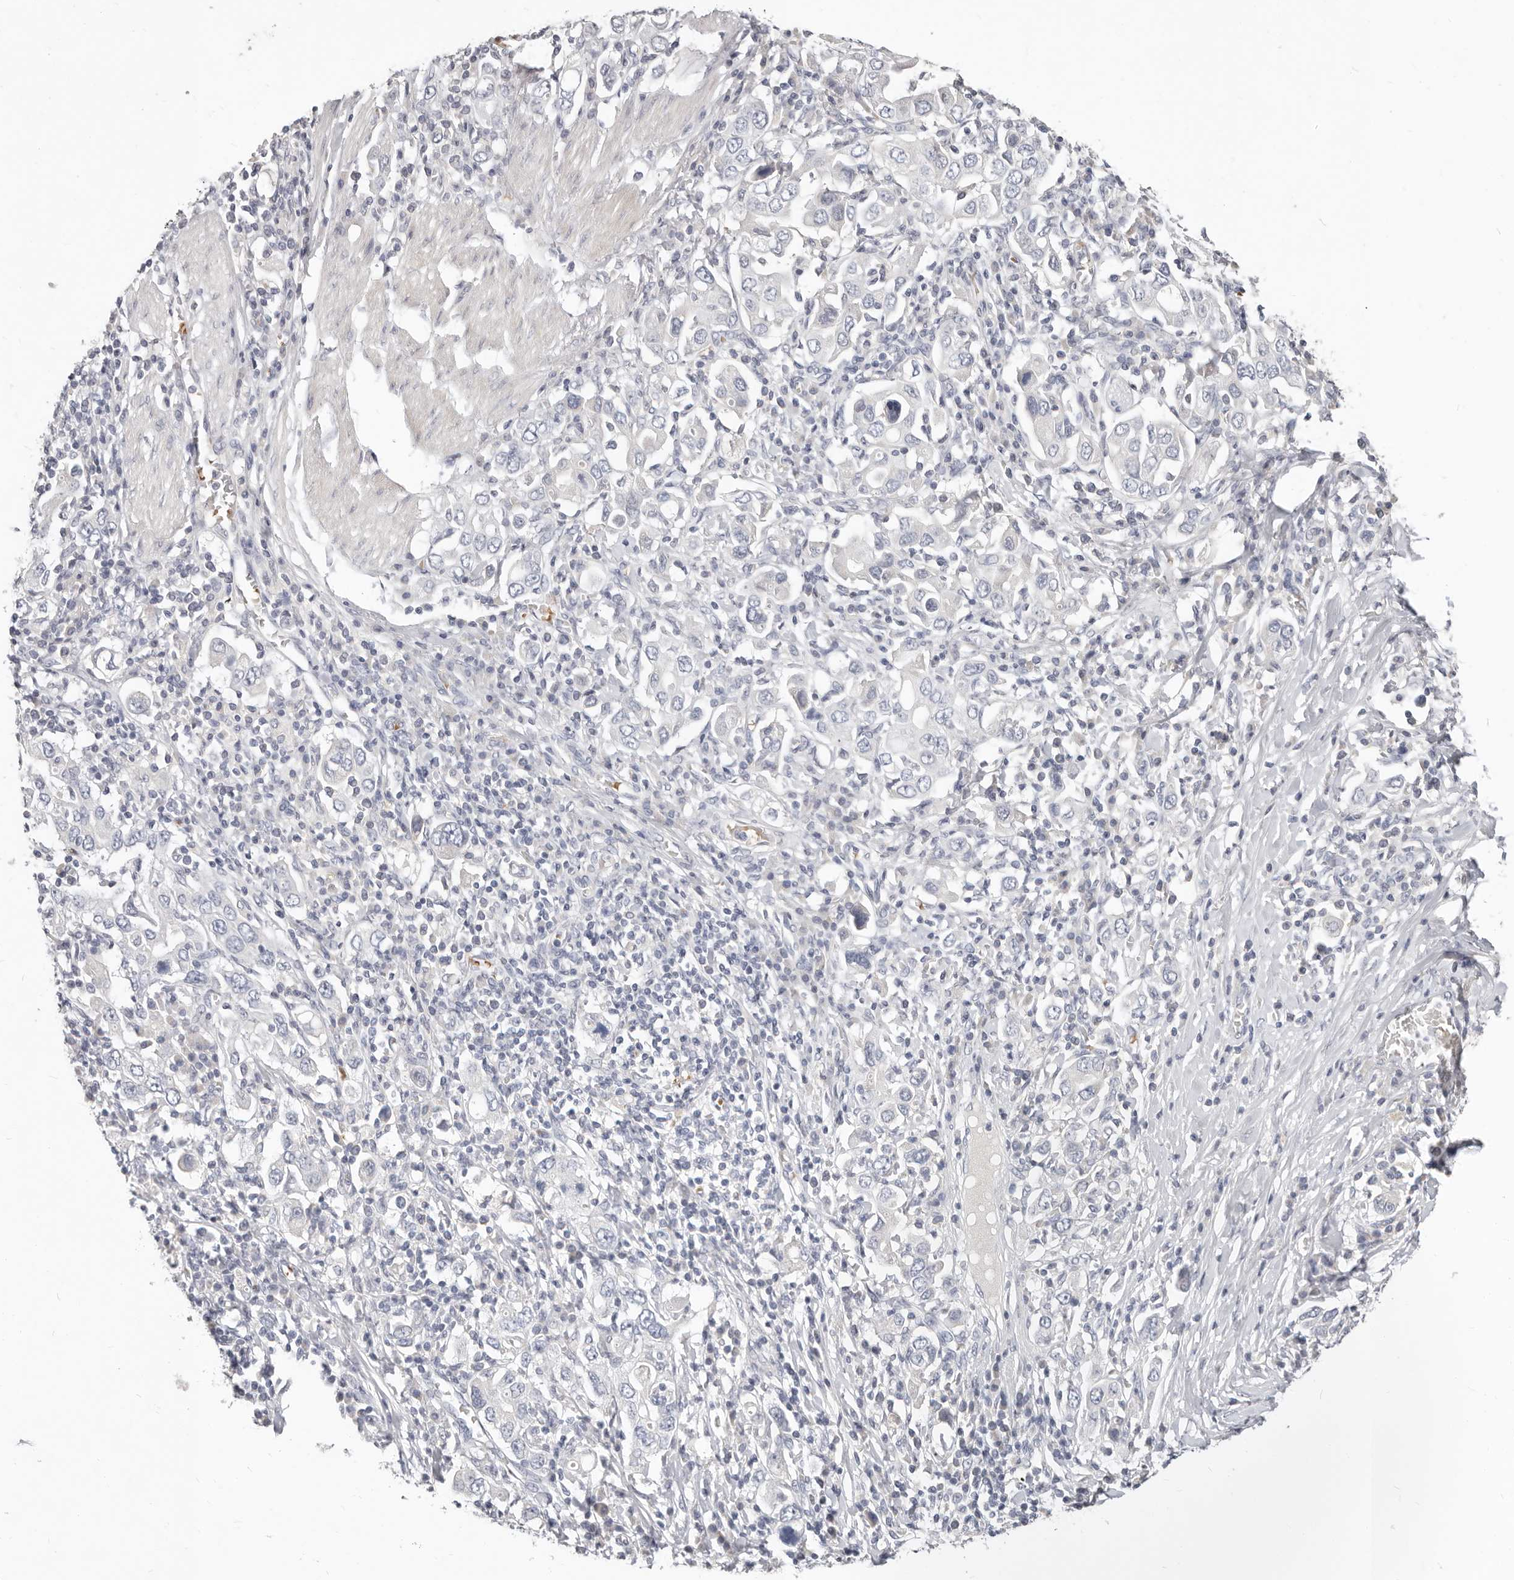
{"staining": {"intensity": "negative", "quantity": "none", "location": "none"}, "tissue": "stomach cancer", "cell_type": "Tumor cells", "image_type": "cancer", "snomed": [{"axis": "morphology", "description": "Adenocarcinoma, NOS"}, {"axis": "topography", "description": "Stomach, upper"}], "caption": "Stomach adenocarcinoma was stained to show a protein in brown. There is no significant expression in tumor cells.", "gene": "TMEM63B", "patient": {"sex": "male", "age": 62}}